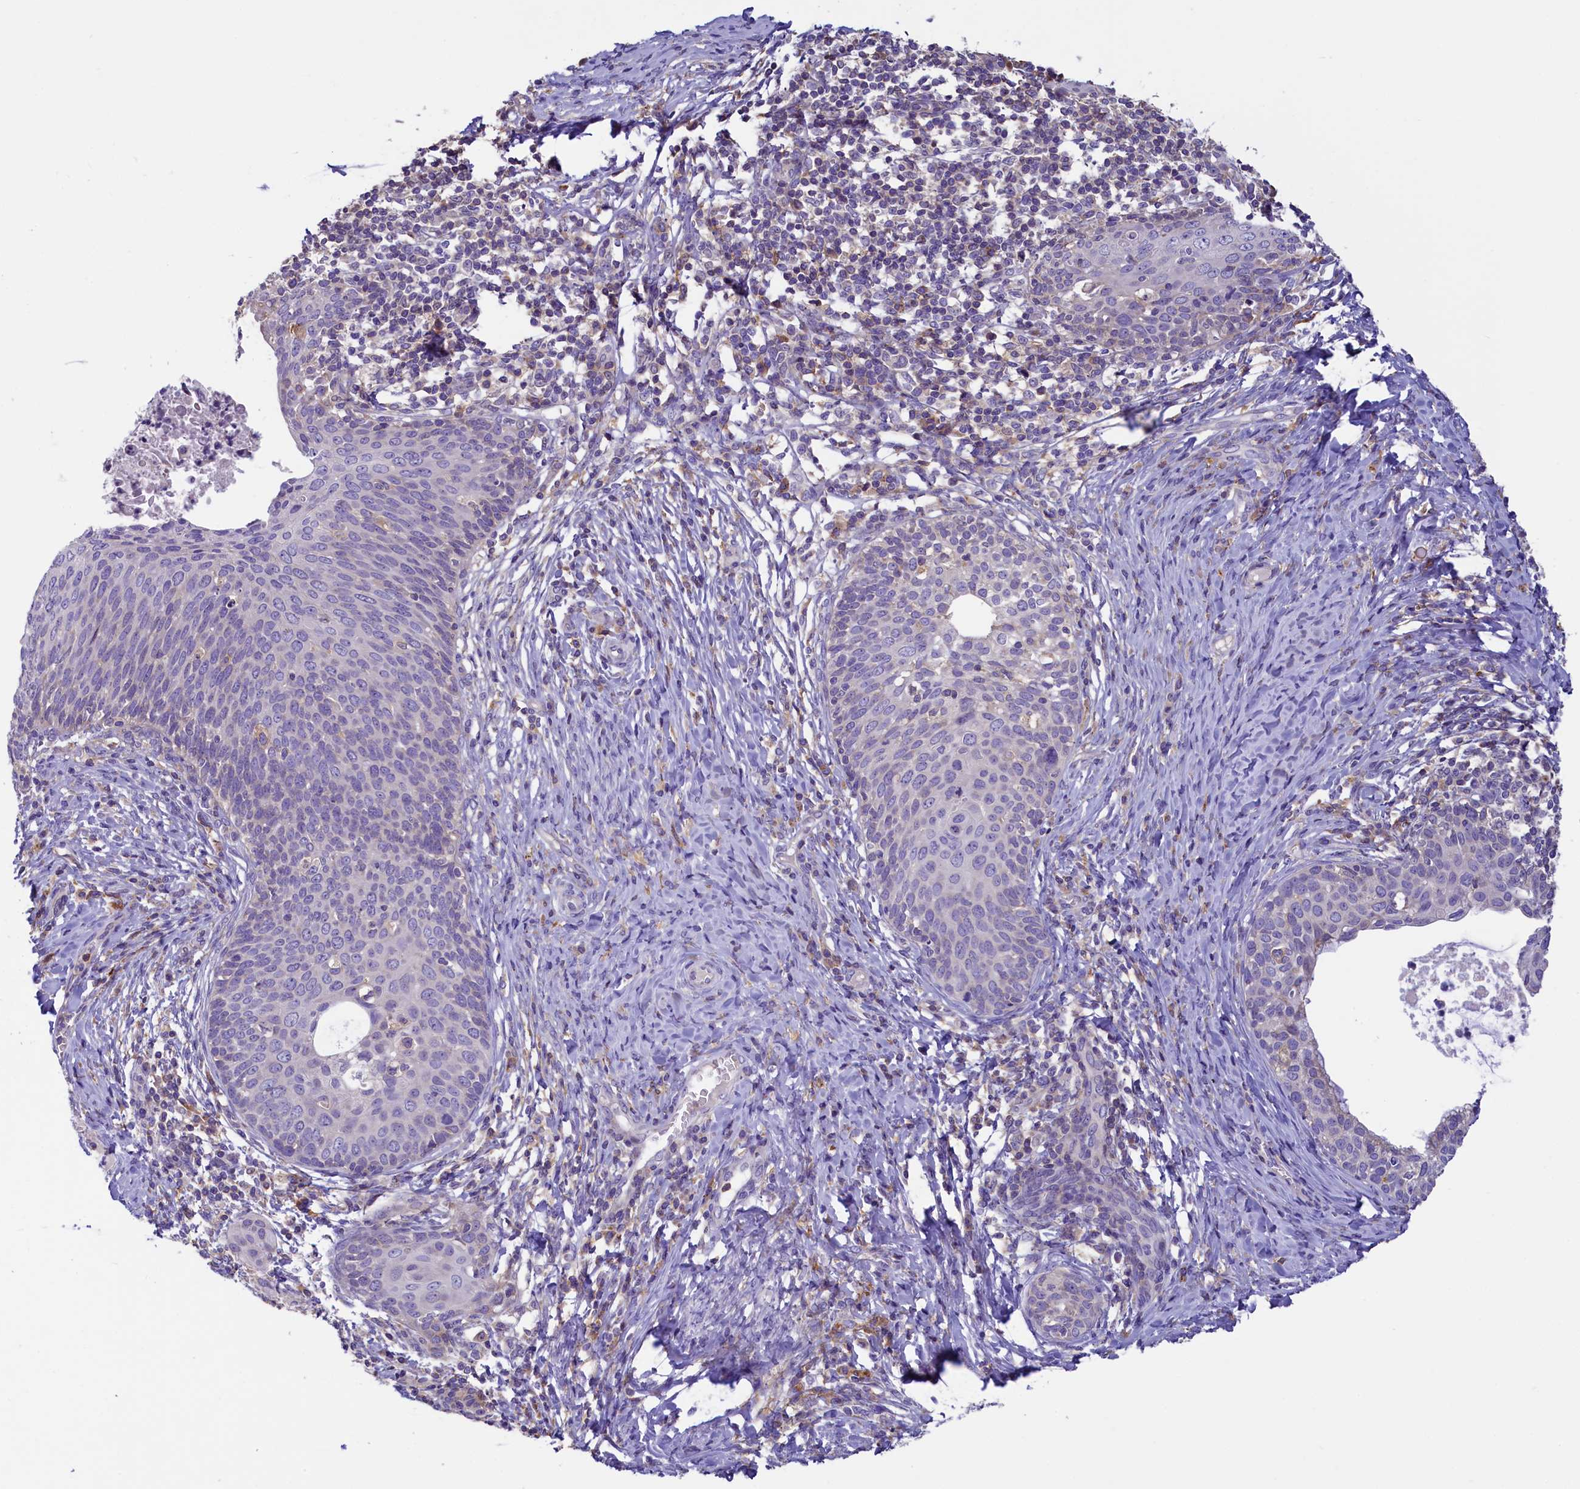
{"staining": {"intensity": "negative", "quantity": "none", "location": "none"}, "tissue": "cervical cancer", "cell_type": "Tumor cells", "image_type": "cancer", "snomed": [{"axis": "morphology", "description": "Squamous cell carcinoma, NOS"}, {"axis": "topography", "description": "Cervix"}], "caption": "This is an IHC image of cervical cancer (squamous cell carcinoma). There is no positivity in tumor cells.", "gene": "HPS6", "patient": {"sex": "female", "age": 52}}